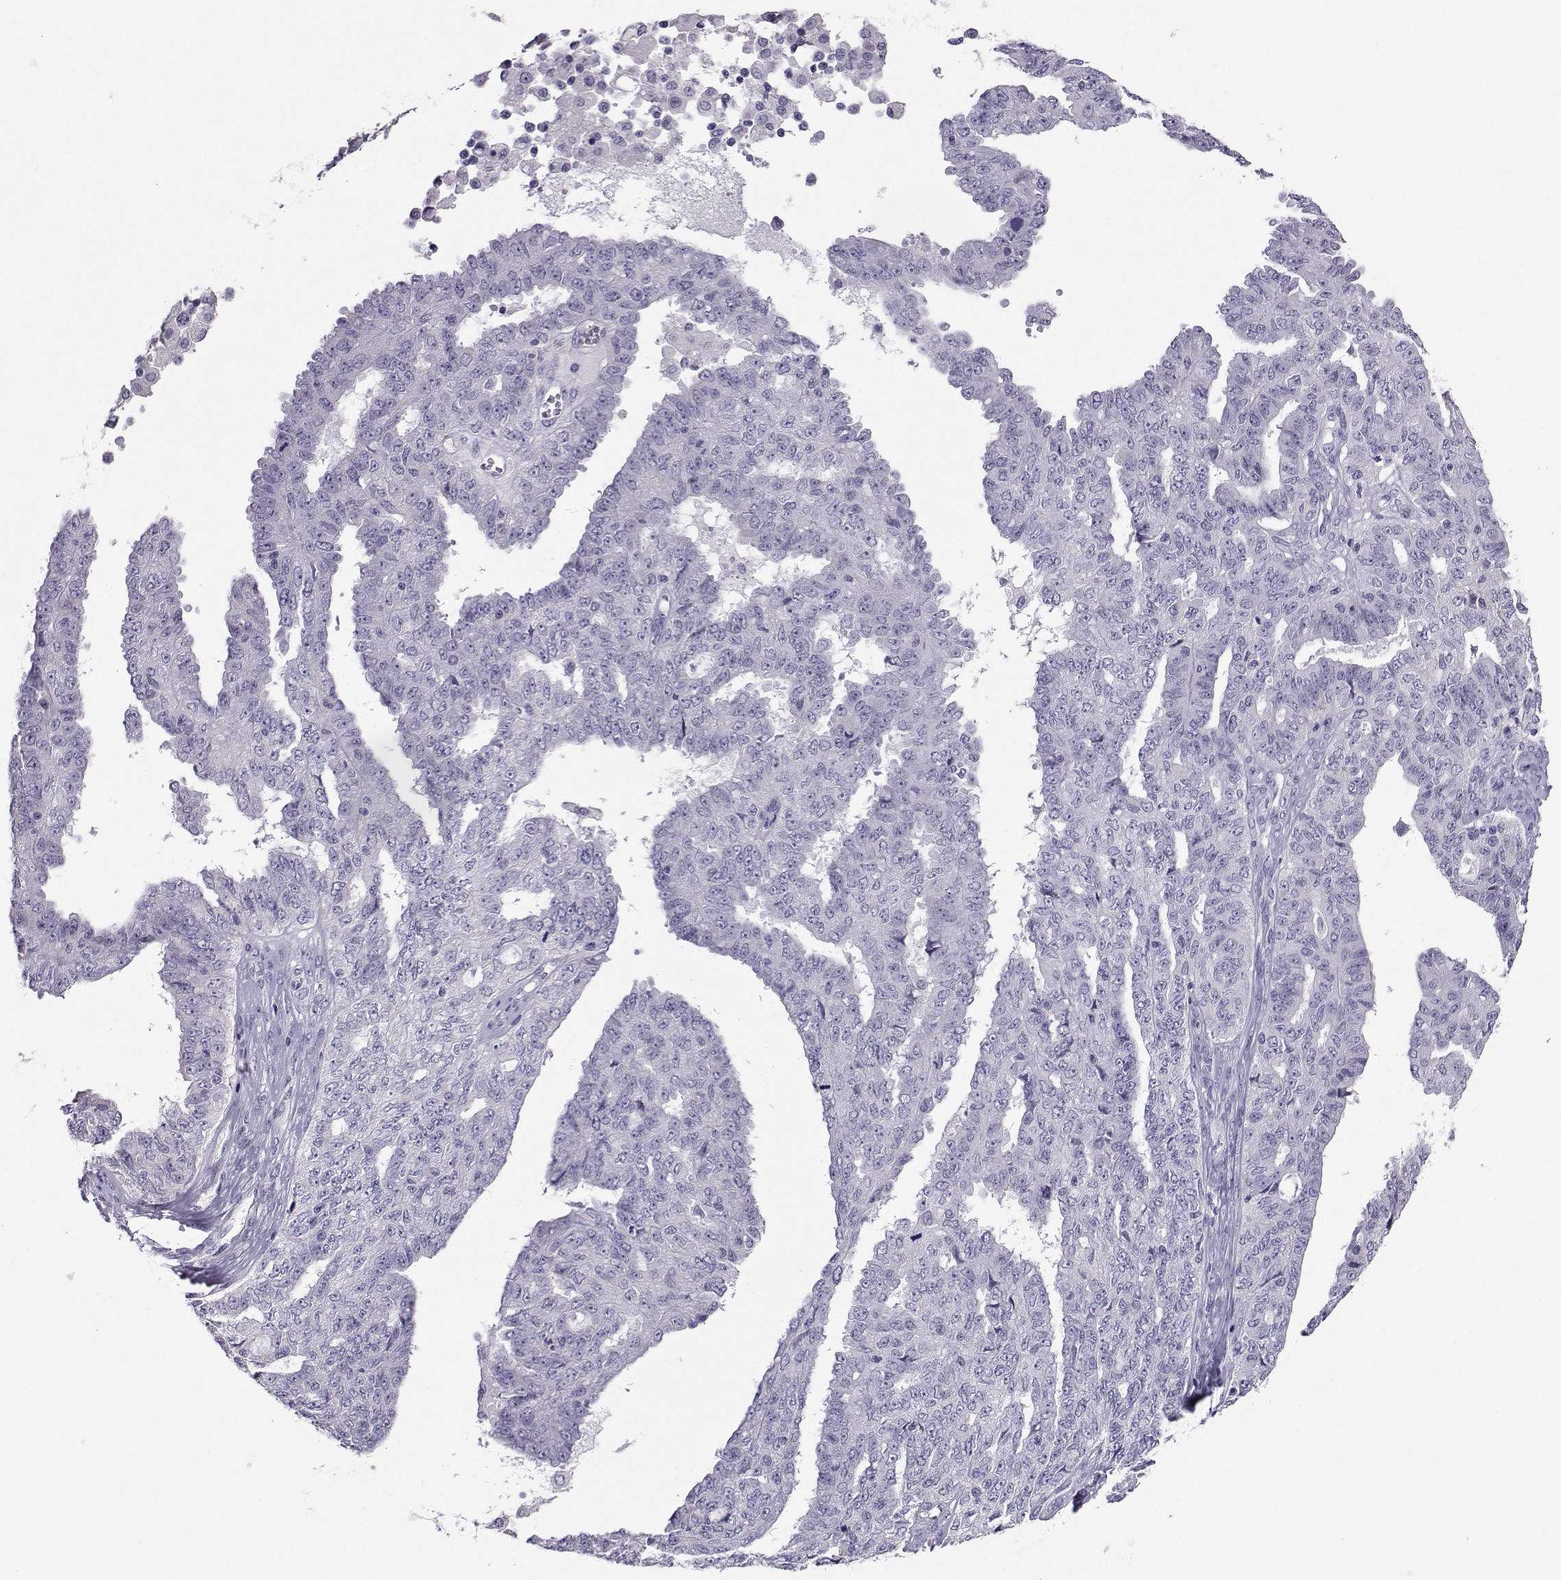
{"staining": {"intensity": "negative", "quantity": "none", "location": "none"}, "tissue": "ovarian cancer", "cell_type": "Tumor cells", "image_type": "cancer", "snomed": [{"axis": "morphology", "description": "Cystadenocarcinoma, serous, NOS"}, {"axis": "topography", "description": "Ovary"}], "caption": "Immunohistochemical staining of ovarian cancer (serous cystadenocarcinoma) exhibits no significant staining in tumor cells.", "gene": "TRPM7", "patient": {"sex": "female", "age": 71}}